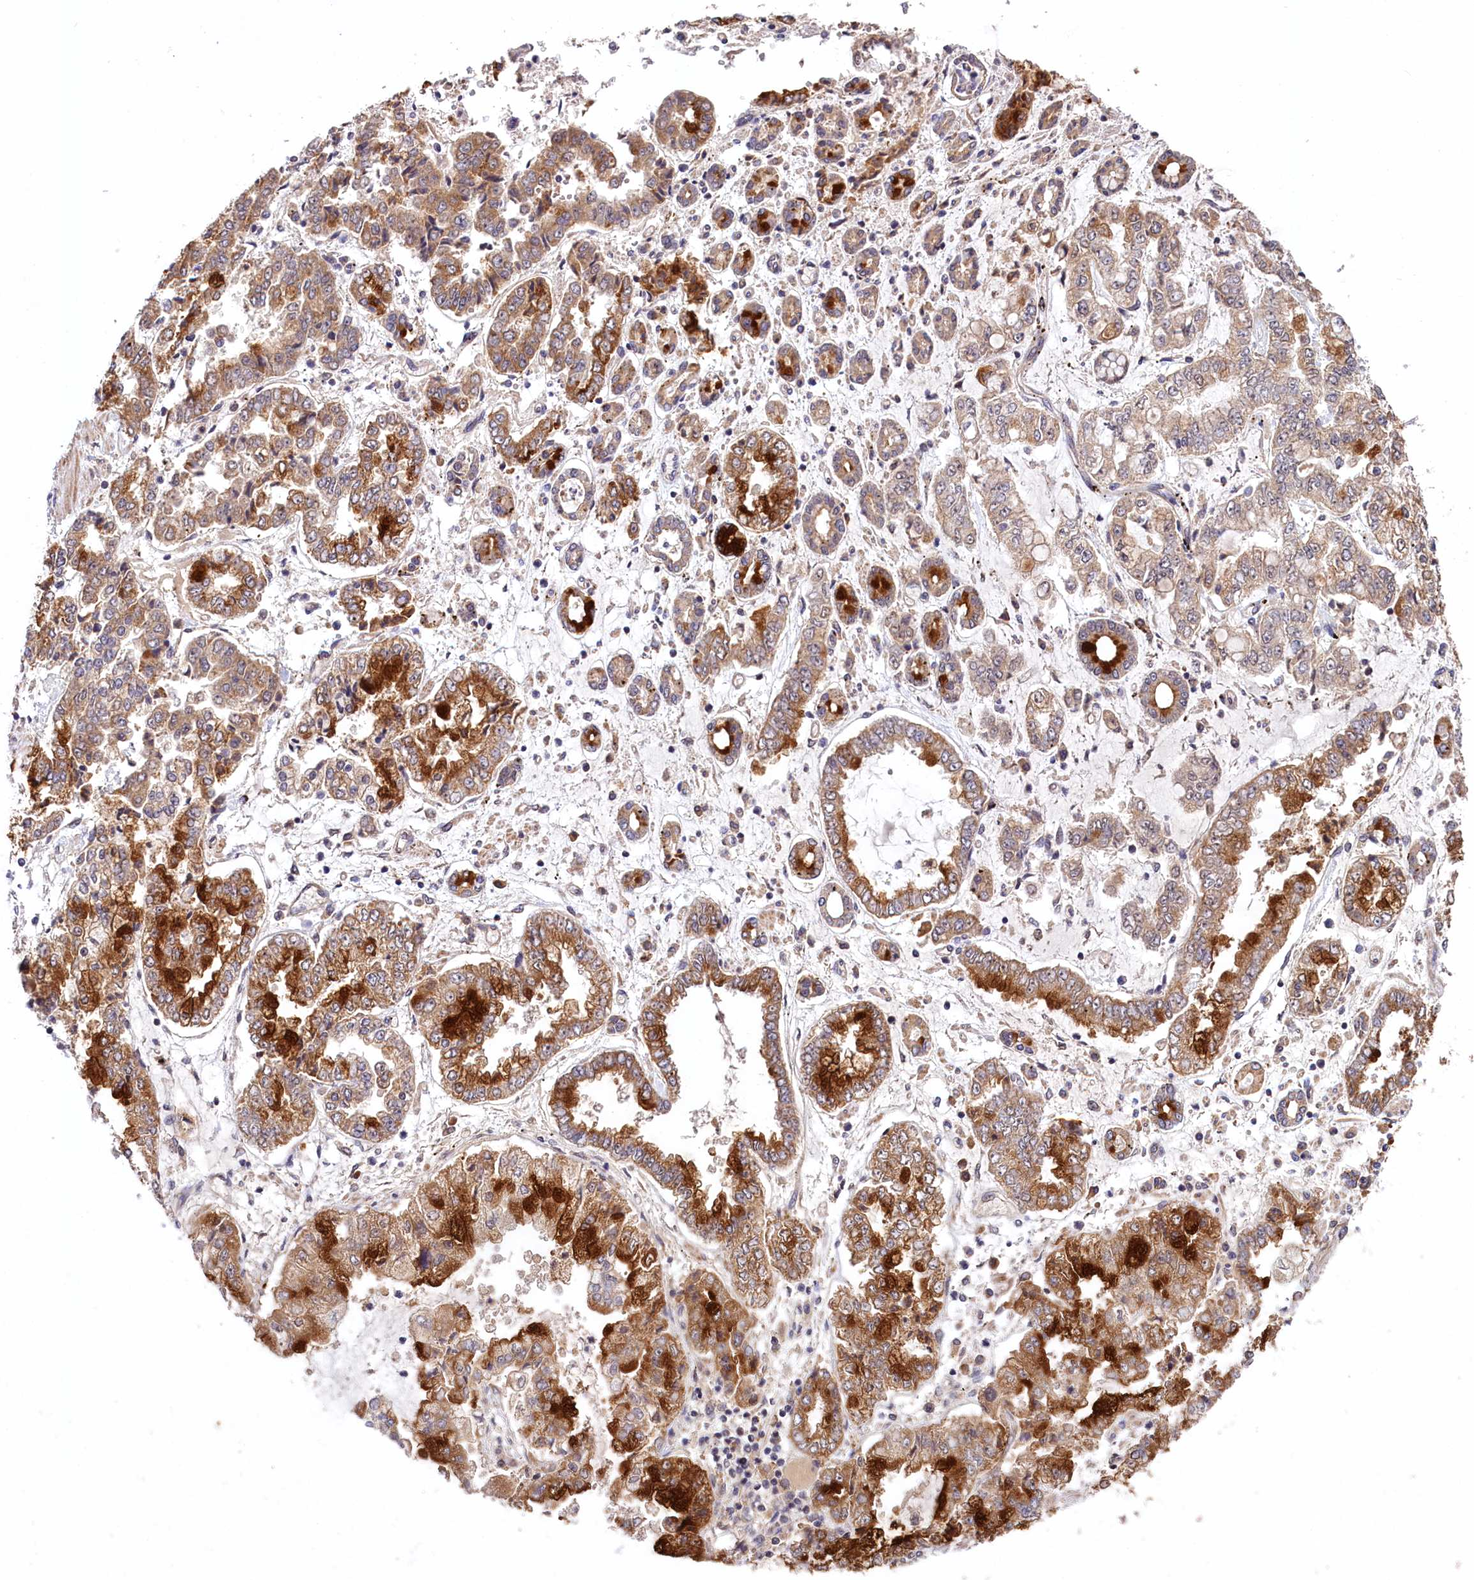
{"staining": {"intensity": "strong", "quantity": ">75%", "location": "cytoplasmic/membranous"}, "tissue": "stomach cancer", "cell_type": "Tumor cells", "image_type": "cancer", "snomed": [{"axis": "morphology", "description": "Adenocarcinoma, NOS"}, {"axis": "topography", "description": "Stomach"}], "caption": "A brown stain labels strong cytoplasmic/membranous staining of a protein in adenocarcinoma (stomach) tumor cells.", "gene": "UBE3A", "patient": {"sex": "male", "age": 76}}